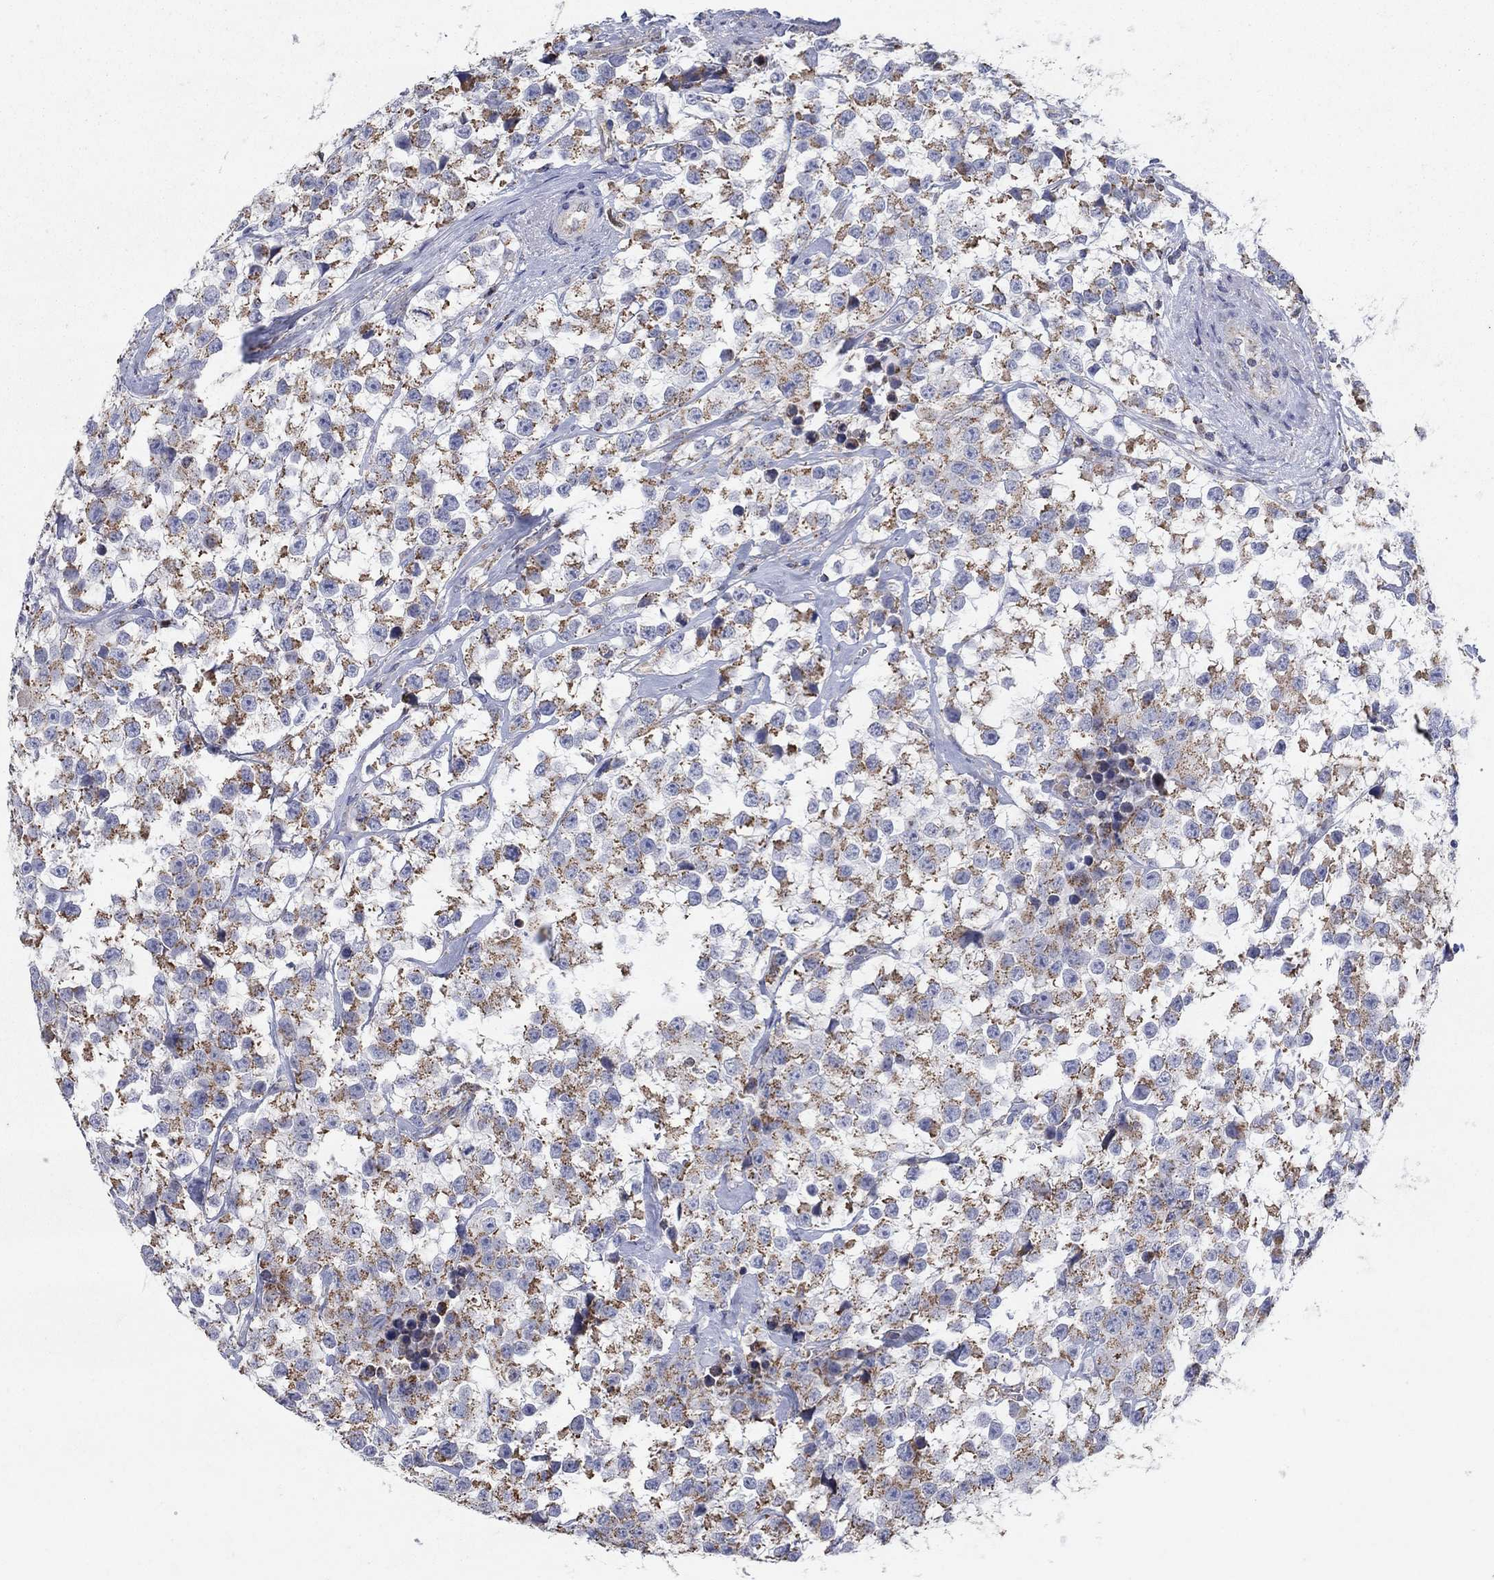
{"staining": {"intensity": "strong", "quantity": "25%-75%", "location": "cytoplasmic/membranous"}, "tissue": "testis cancer", "cell_type": "Tumor cells", "image_type": "cancer", "snomed": [{"axis": "morphology", "description": "Seminoma, NOS"}, {"axis": "topography", "description": "Testis"}], "caption": "Seminoma (testis) stained with a protein marker exhibits strong staining in tumor cells.", "gene": "C9orf85", "patient": {"sex": "male", "age": 59}}